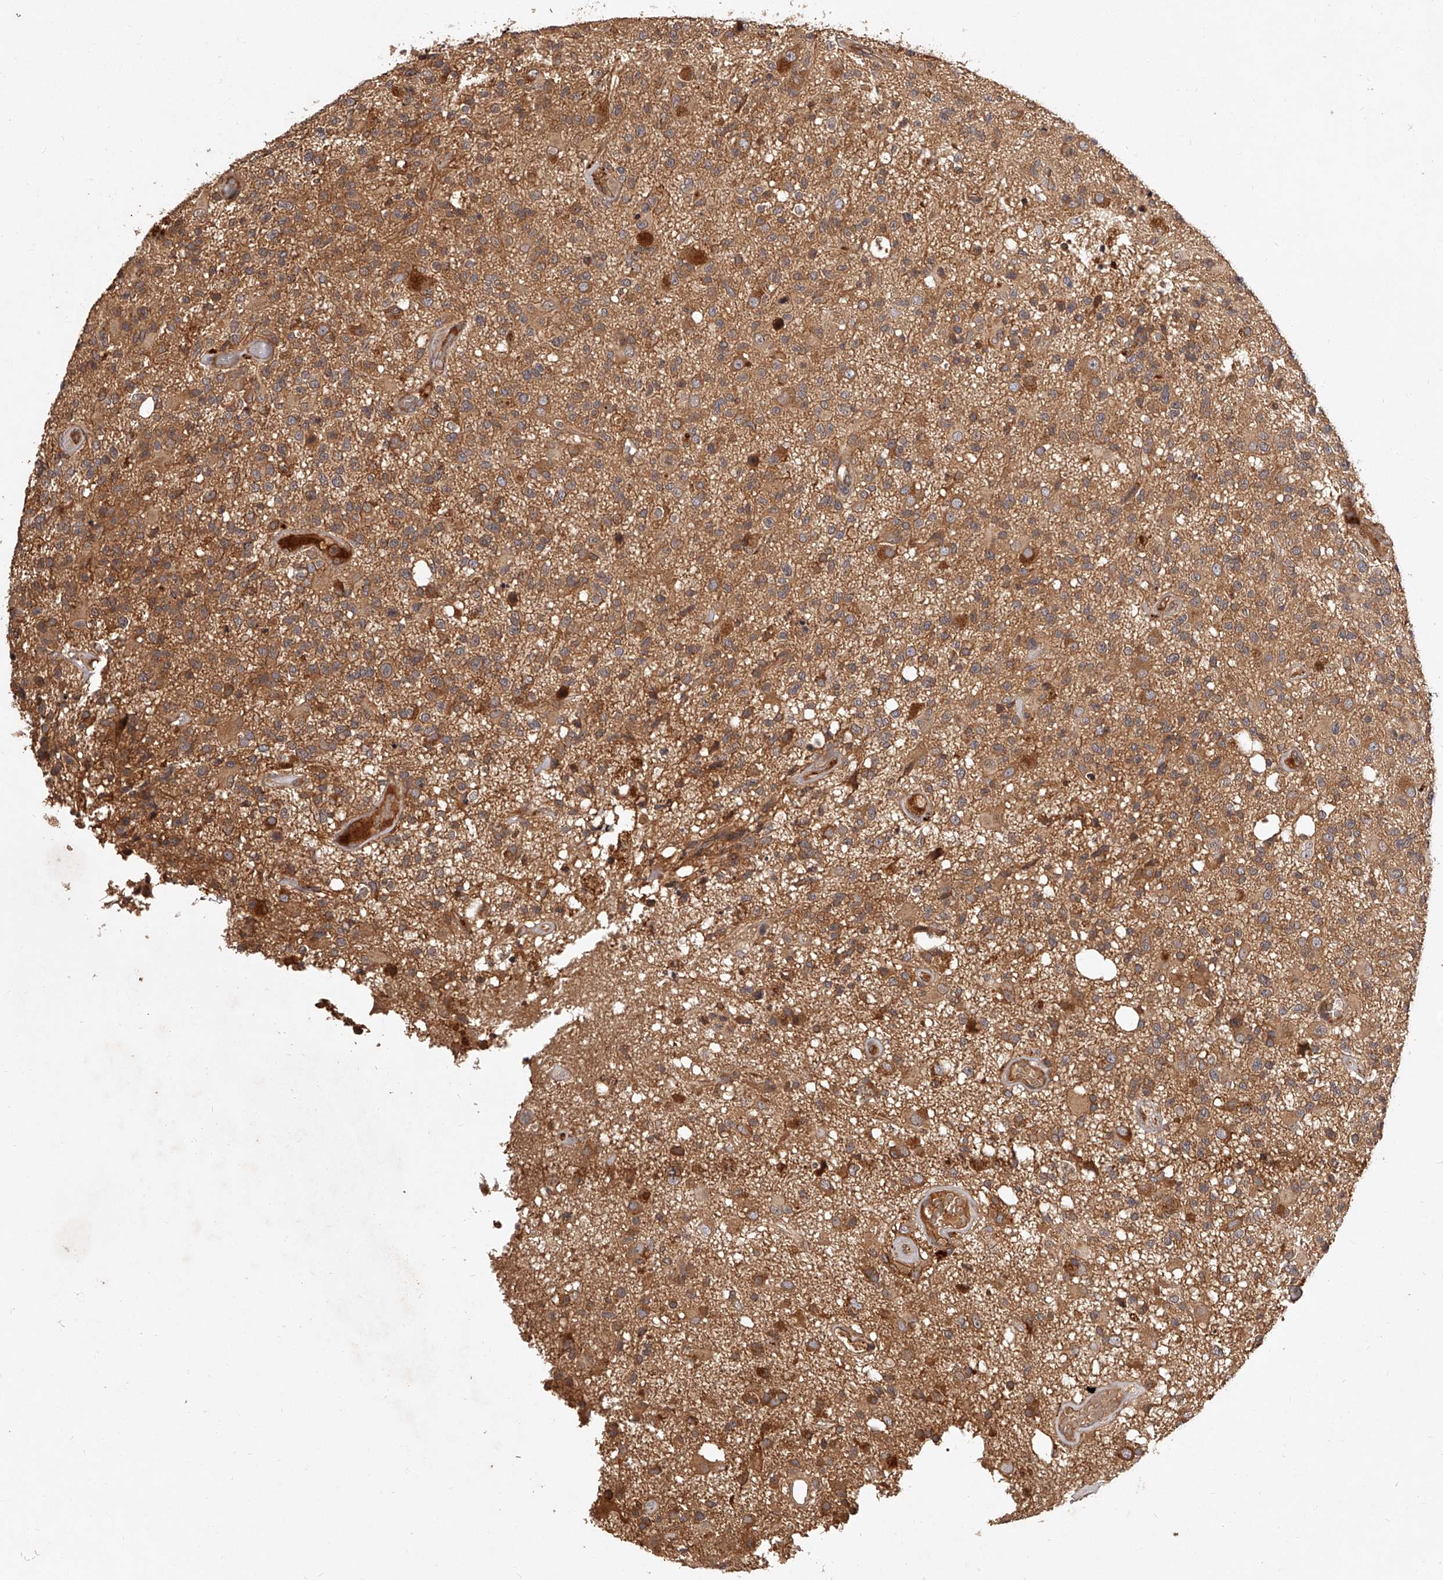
{"staining": {"intensity": "moderate", "quantity": ">75%", "location": "cytoplasmic/membranous"}, "tissue": "glioma", "cell_type": "Tumor cells", "image_type": "cancer", "snomed": [{"axis": "morphology", "description": "Glioma, malignant, High grade"}, {"axis": "morphology", "description": "Glioblastoma, NOS"}, {"axis": "topography", "description": "Brain"}], "caption": "Human glioma stained for a protein (brown) displays moderate cytoplasmic/membranous positive staining in approximately >75% of tumor cells.", "gene": "CRYZL1", "patient": {"sex": "male", "age": 60}}